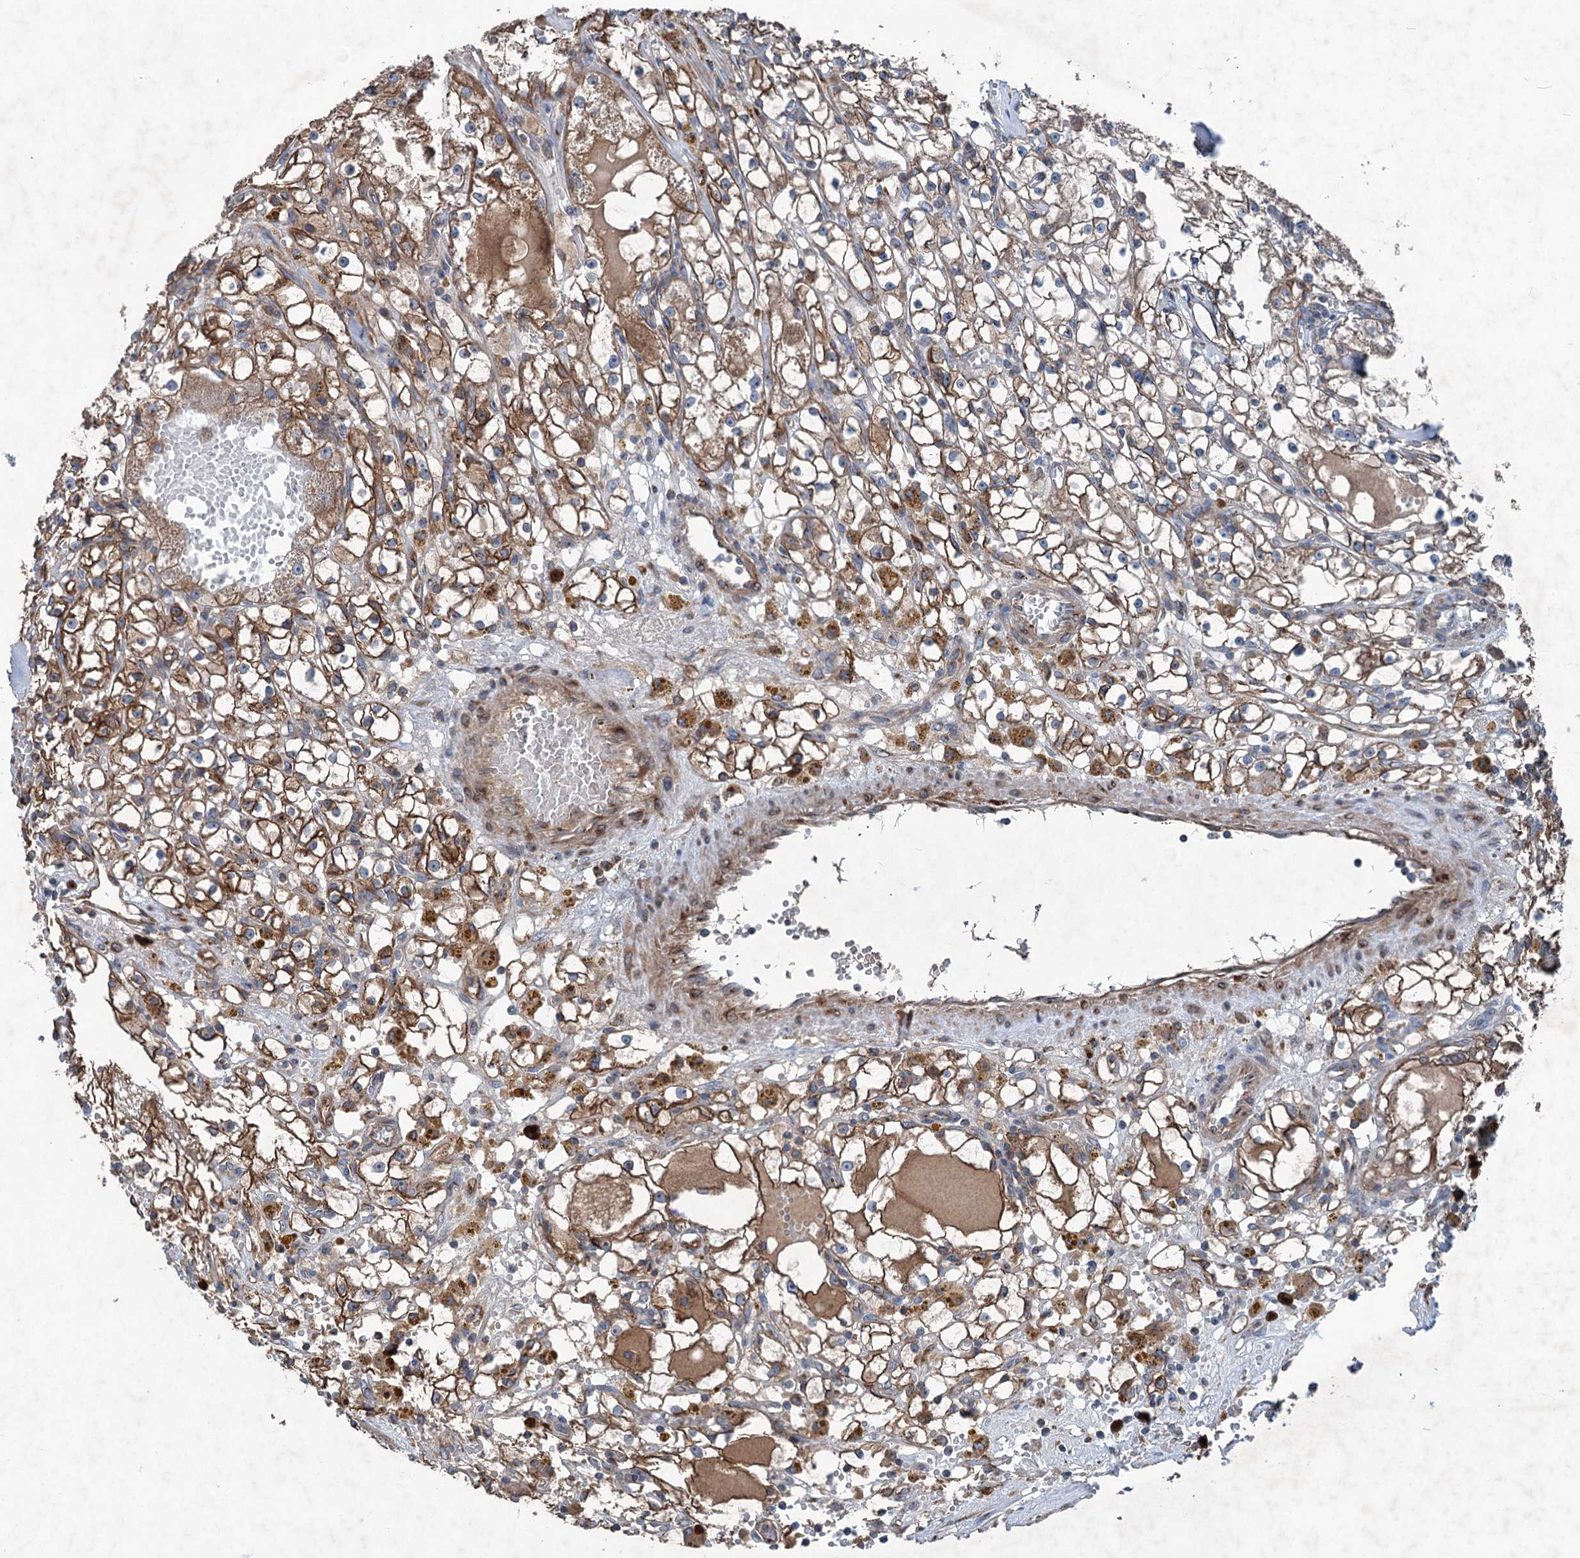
{"staining": {"intensity": "strong", "quantity": "25%-75%", "location": "cytoplasmic/membranous"}, "tissue": "renal cancer", "cell_type": "Tumor cells", "image_type": "cancer", "snomed": [{"axis": "morphology", "description": "Adenocarcinoma, NOS"}, {"axis": "topography", "description": "Kidney"}], "caption": "A photomicrograph of human adenocarcinoma (renal) stained for a protein demonstrates strong cytoplasmic/membranous brown staining in tumor cells. Ihc stains the protein in brown and the nuclei are stained blue.", "gene": "CALCOCO1", "patient": {"sex": "male", "age": 56}}